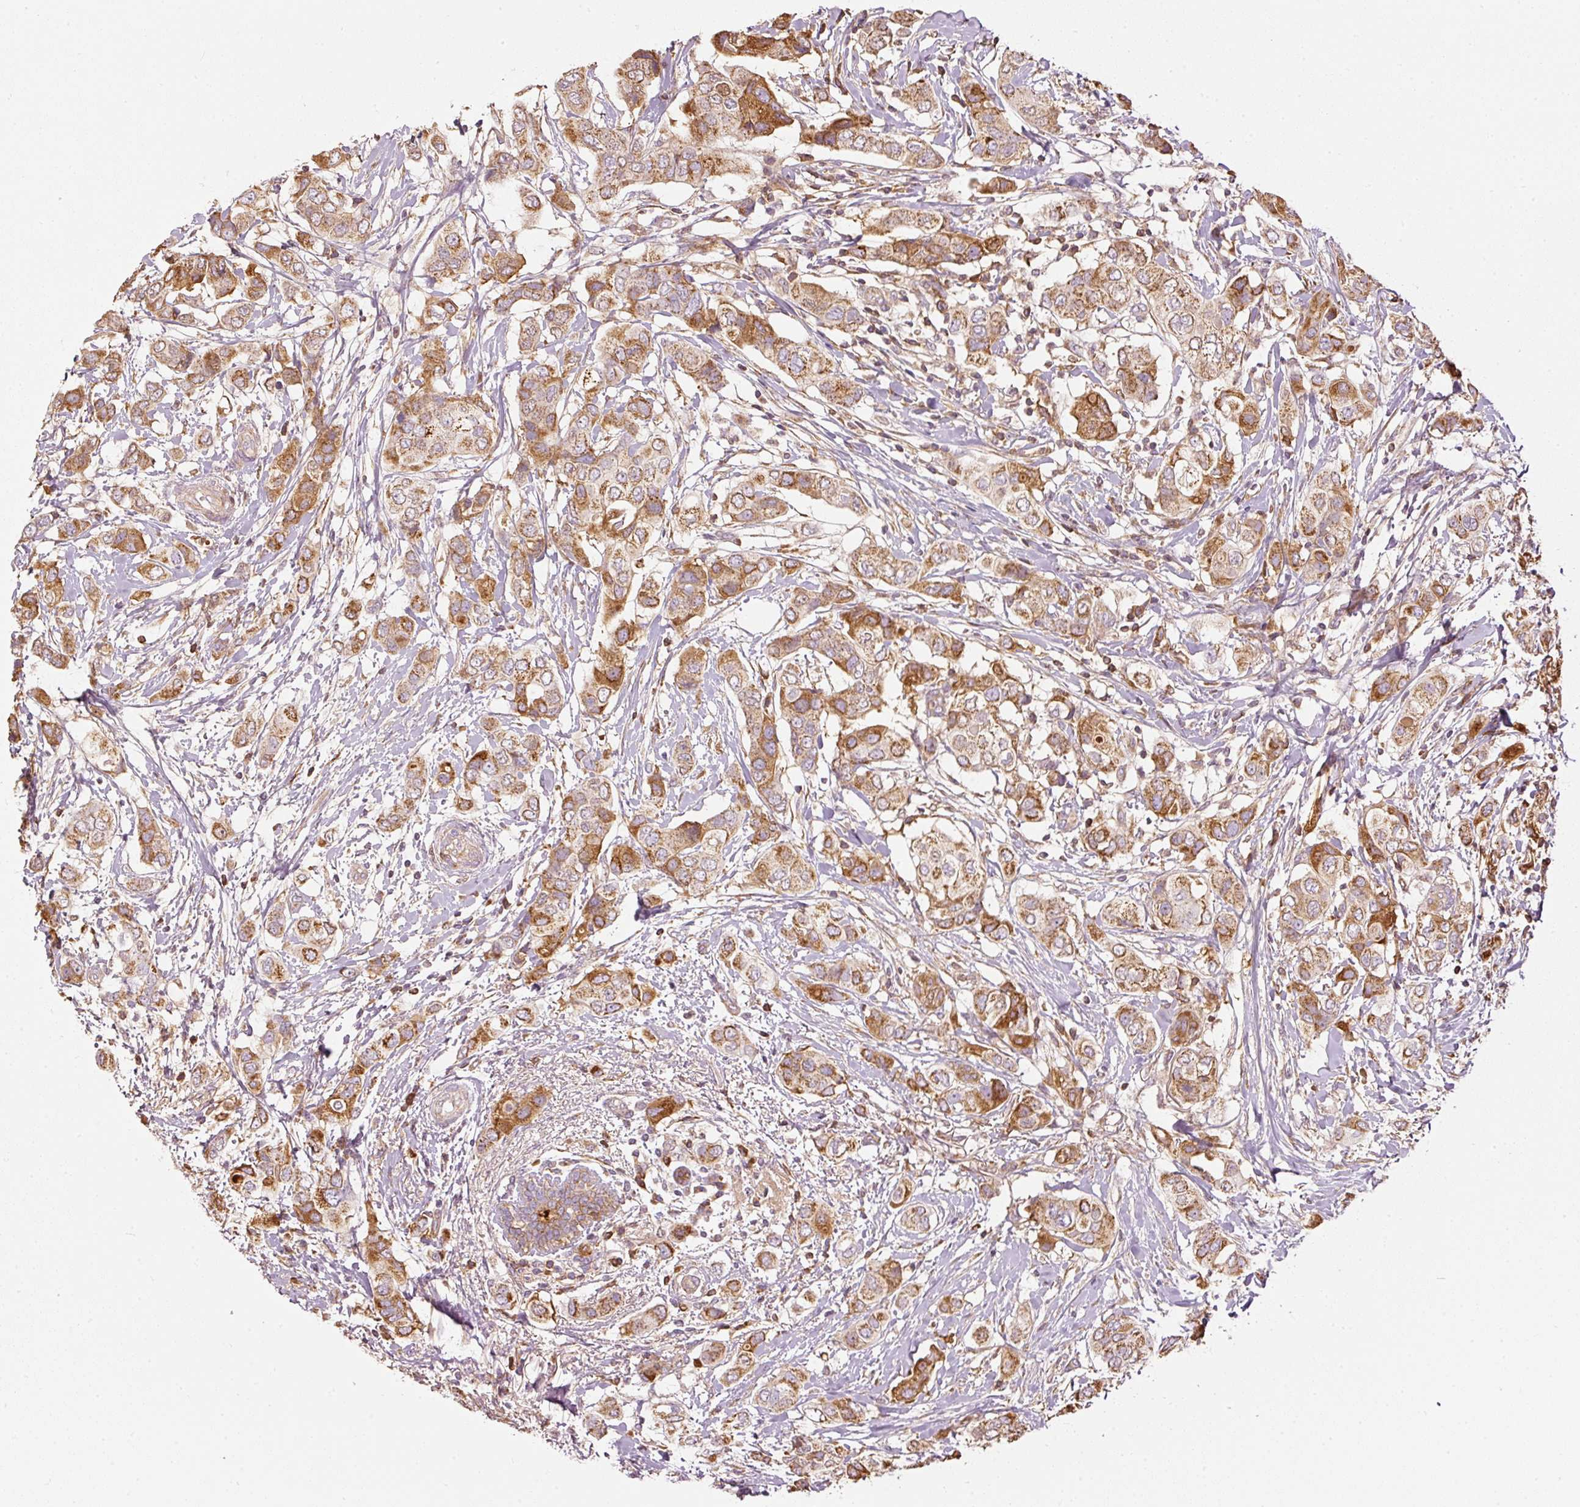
{"staining": {"intensity": "moderate", "quantity": ">75%", "location": "cytoplasmic/membranous"}, "tissue": "breast cancer", "cell_type": "Tumor cells", "image_type": "cancer", "snomed": [{"axis": "morphology", "description": "Lobular carcinoma"}, {"axis": "topography", "description": "Breast"}], "caption": "The histopathology image demonstrates staining of lobular carcinoma (breast), revealing moderate cytoplasmic/membranous protein positivity (brown color) within tumor cells.", "gene": "SERPING1", "patient": {"sex": "female", "age": 51}}